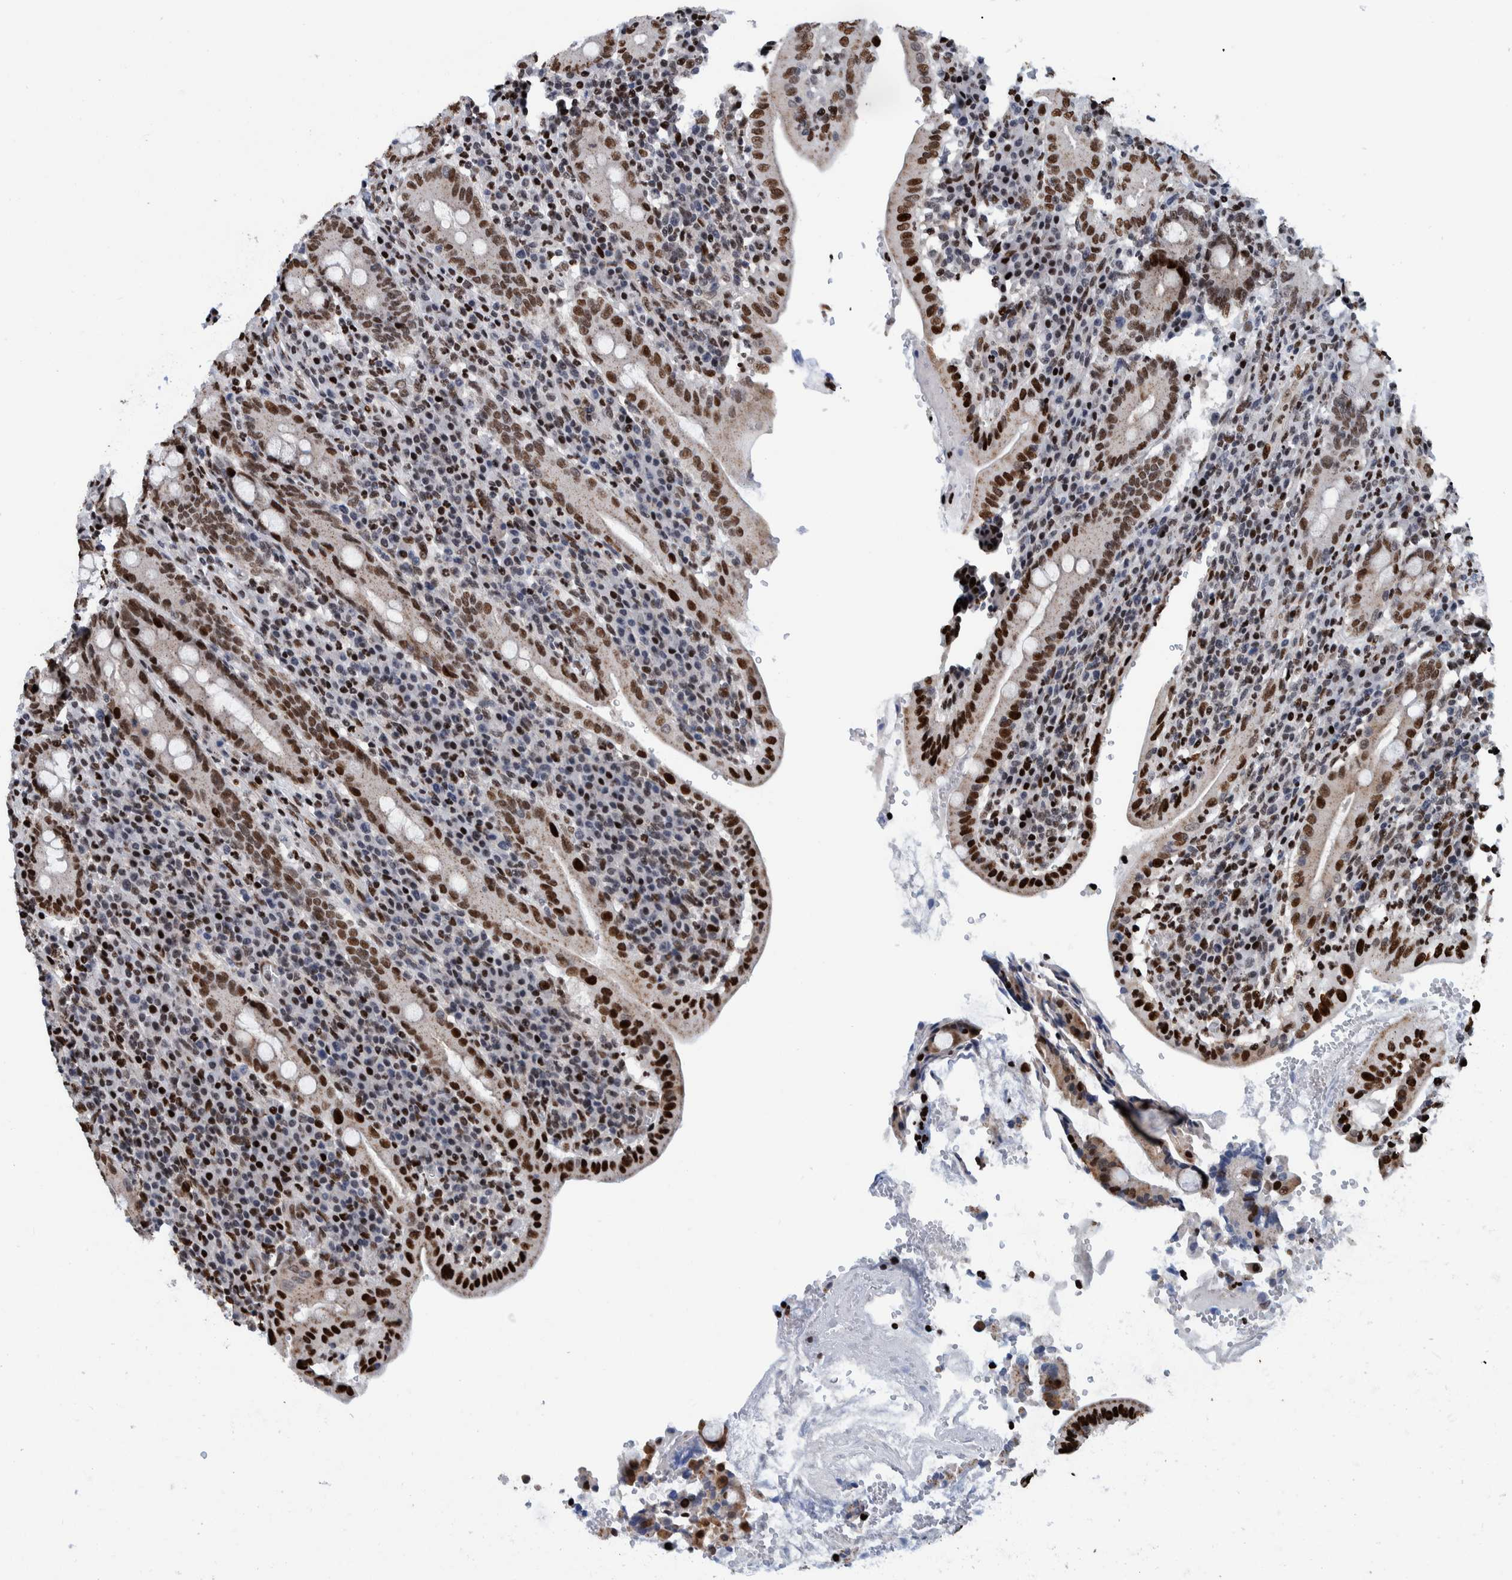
{"staining": {"intensity": "strong", "quantity": ">75%", "location": "nuclear"}, "tissue": "duodenum", "cell_type": "Glandular cells", "image_type": "normal", "snomed": [{"axis": "morphology", "description": "Normal tissue, NOS"}, {"axis": "morphology", "description": "Adenocarcinoma, NOS"}, {"axis": "topography", "description": "Pancreas"}, {"axis": "topography", "description": "Duodenum"}], "caption": "DAB immunohistochemical staining of benign duodenum demonstrates strong nuclear protein staining in about >75% of glandular cells. (DAB IHC, brown staining for protein, blue staining for nuclei).", "gene": "HEATR9", "patient": {"sex": "male", "age": 50}}